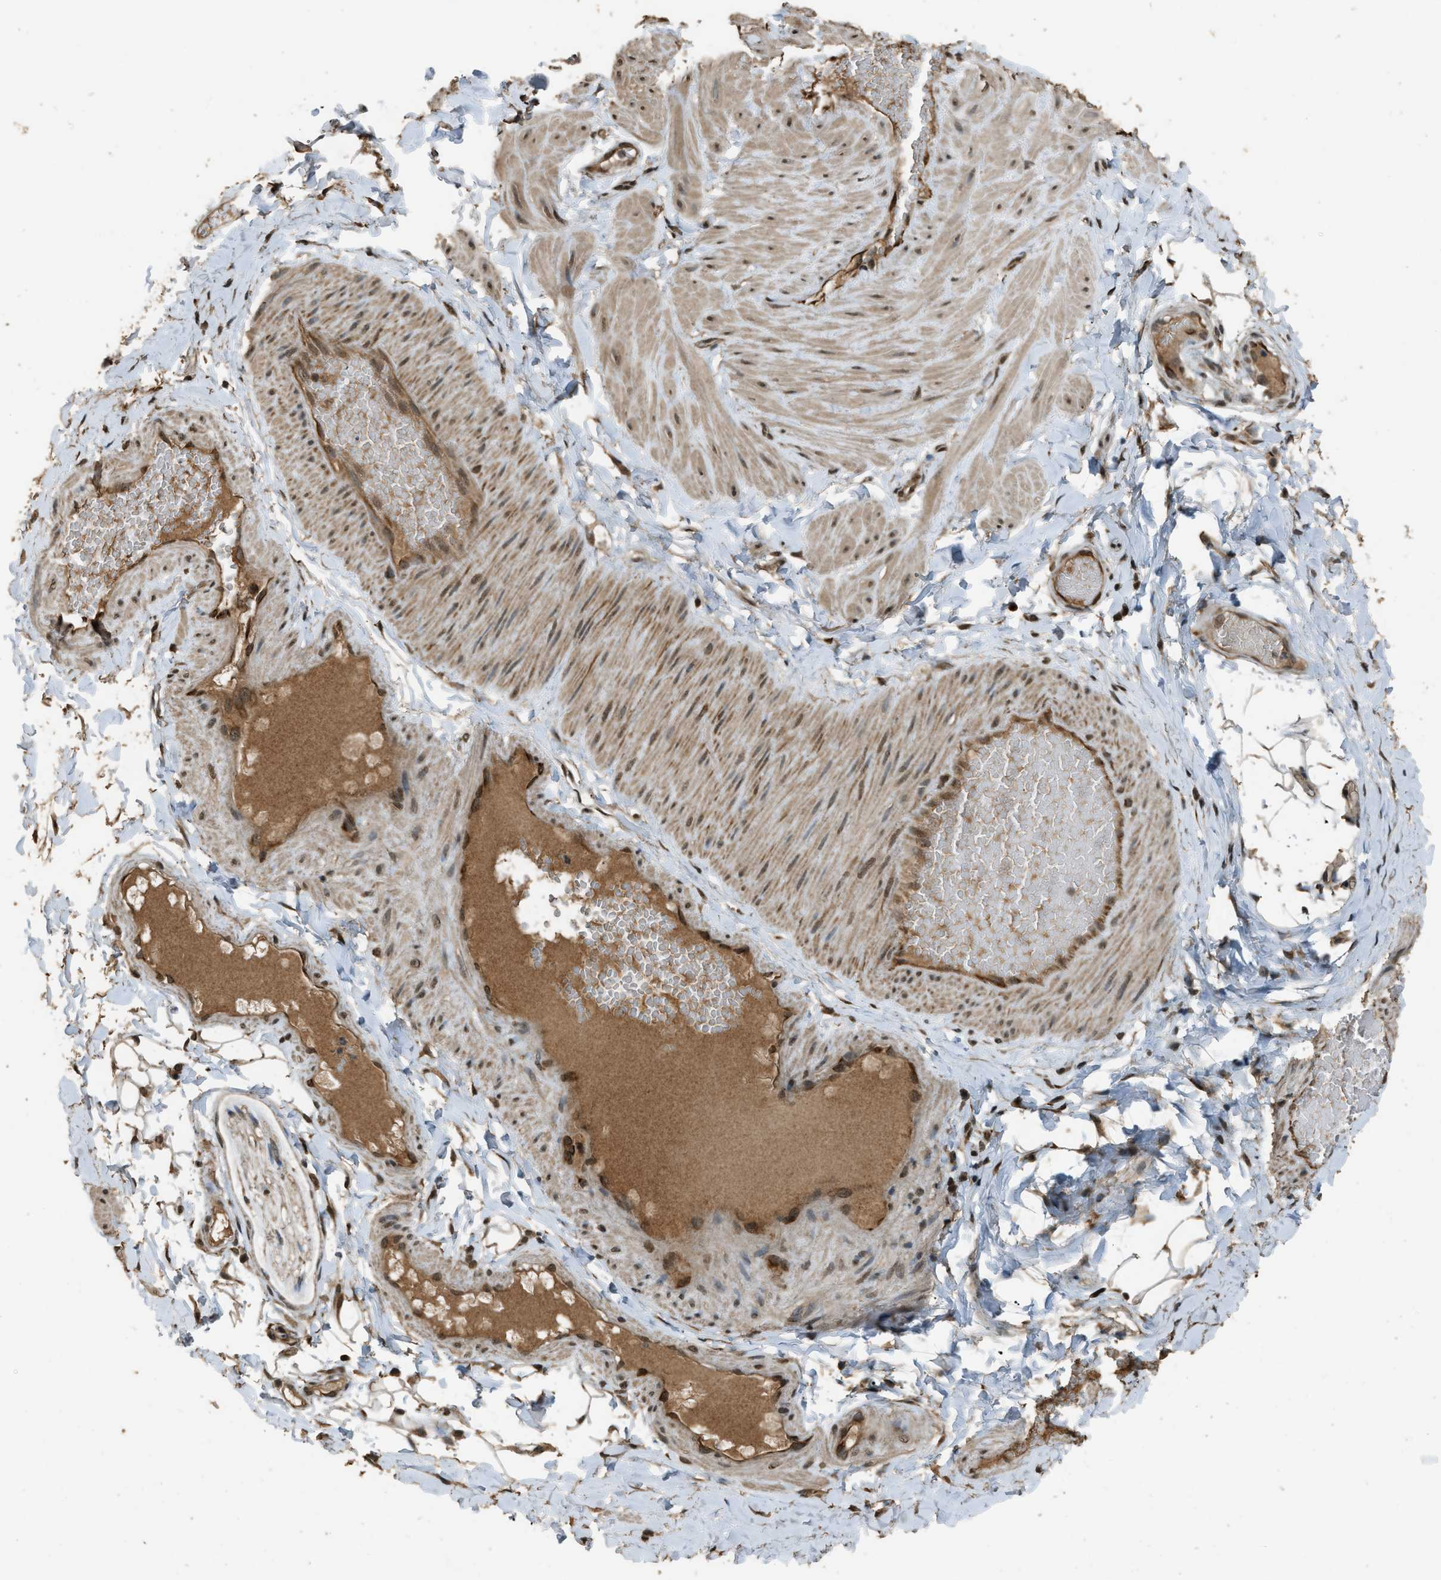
{"staining": {"intensity": "strong", "quantity": ">75%", "location": "nuclear"}, "tissue": "adipose tissue", "cell_type": "Adipocytes", "image_type": "normal", "snomed": [{"axis": "morphology", "description": "Normal tissue, NOS"}, {"axis": "topography", "description": "Adipose tissue"}, {"axis": "topography", "description": "Vascular tissue"}, {"axis": "topography", "description": "Peripheral nerve tissue"}], "caption": "High-power microscopy captured an immunohistochemistry photomicrograph of benign adipose tissue, revealing strong nuclear expression in approximately >75% of adipocytes.", "gene": "SERTAD2", "patient": {"sex": "male", "age": 25}}